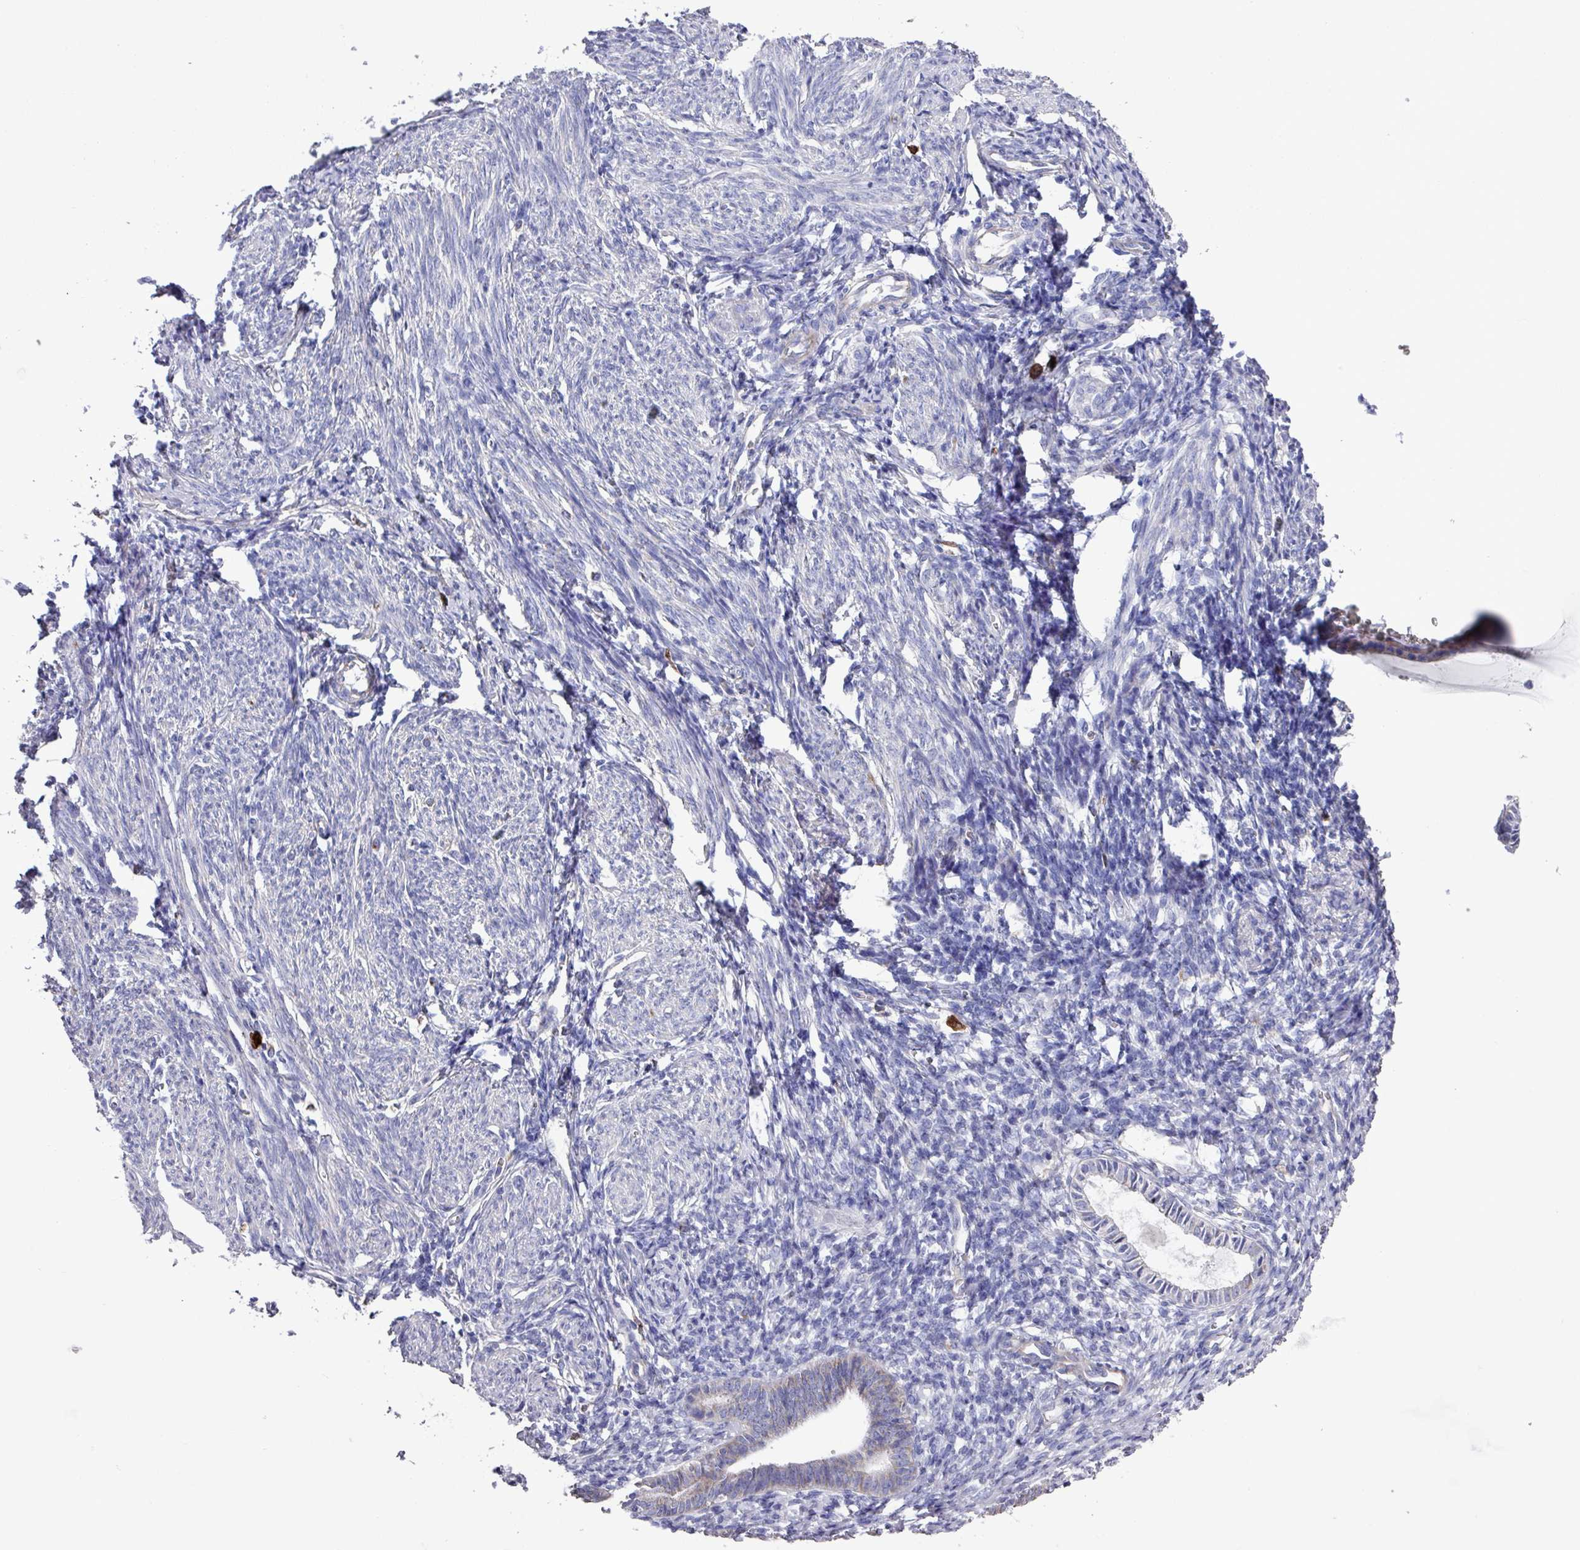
{"staining": {"intensity": "negative", "quantity": "none", "location": "none"}, "tissue": "endometrium", "cell_type": "Cells in endometrial stroma", "image_type": "normal", "snomed": [{"axis": "morphology", "description": "Normal tissue, NOS"}, {"axis": "morphology", "description": "Adenocarcinoma, NOS"}, {"axis": "topography", "description": "Endometrium"}], "caption": "A photomicrograph of endometrium stained for a protein demonstrates no brown staining in cells in endometrial stroma.", "gene": "UQCC2", "patient": {"sex": "female", "age": 57}}